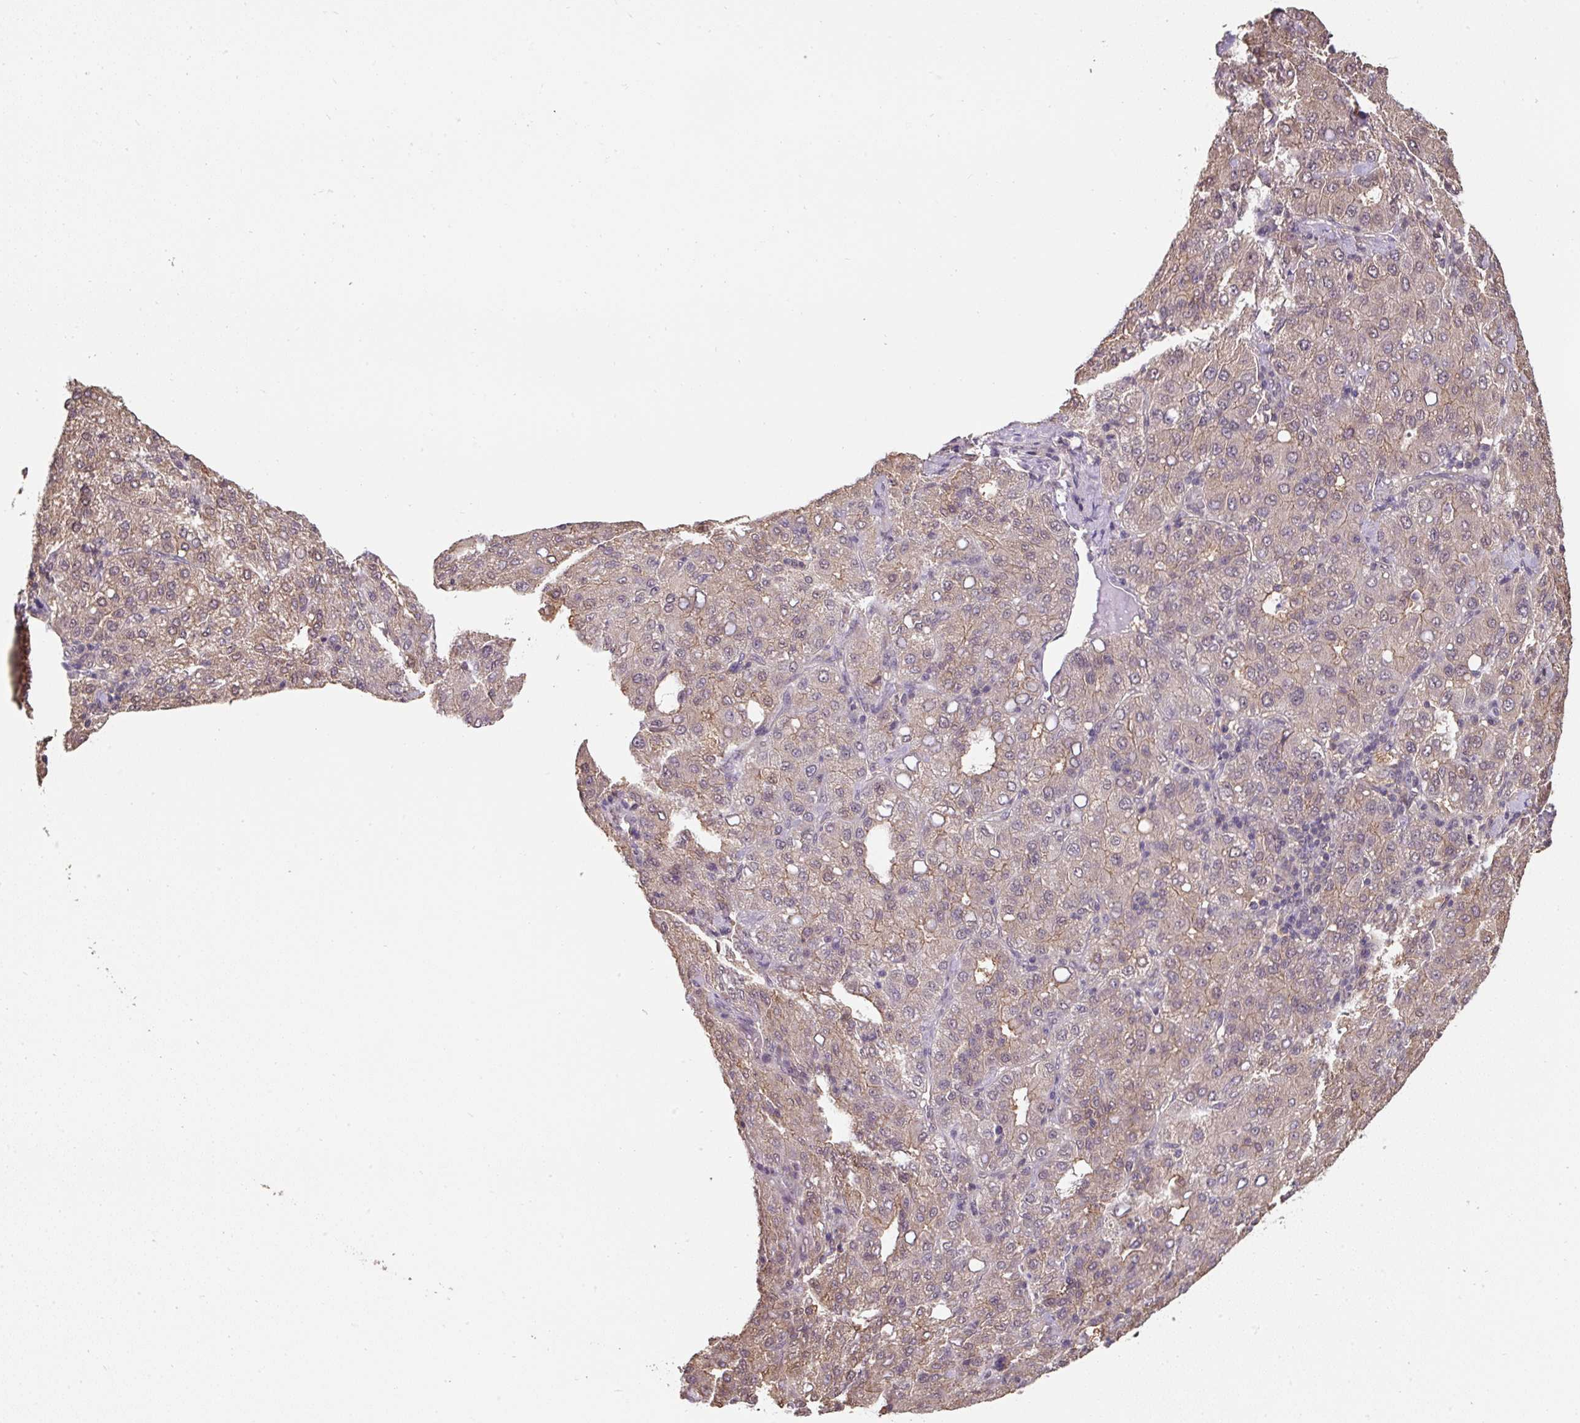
{"staining": {"intensity": "weak", "quantity": "<25%", "location": "cytoplasmic/membranous"}, "tissue": "liver cancer", "cell_type": "Tumor cells", "image_type": "cancer", "snomed": [{"axis": "morphology", "description": "Carcinoma, Hepatocellular, NOS"}, {"axis": "topography", "description": "Liver"}], "caption": "This is a image of IHC staining of liver cancer (hepatocellular carcinoma), which shows no positivity in tumor cells.", "gene": "ST13", "patient": {"sex": "male", "age": 65}}